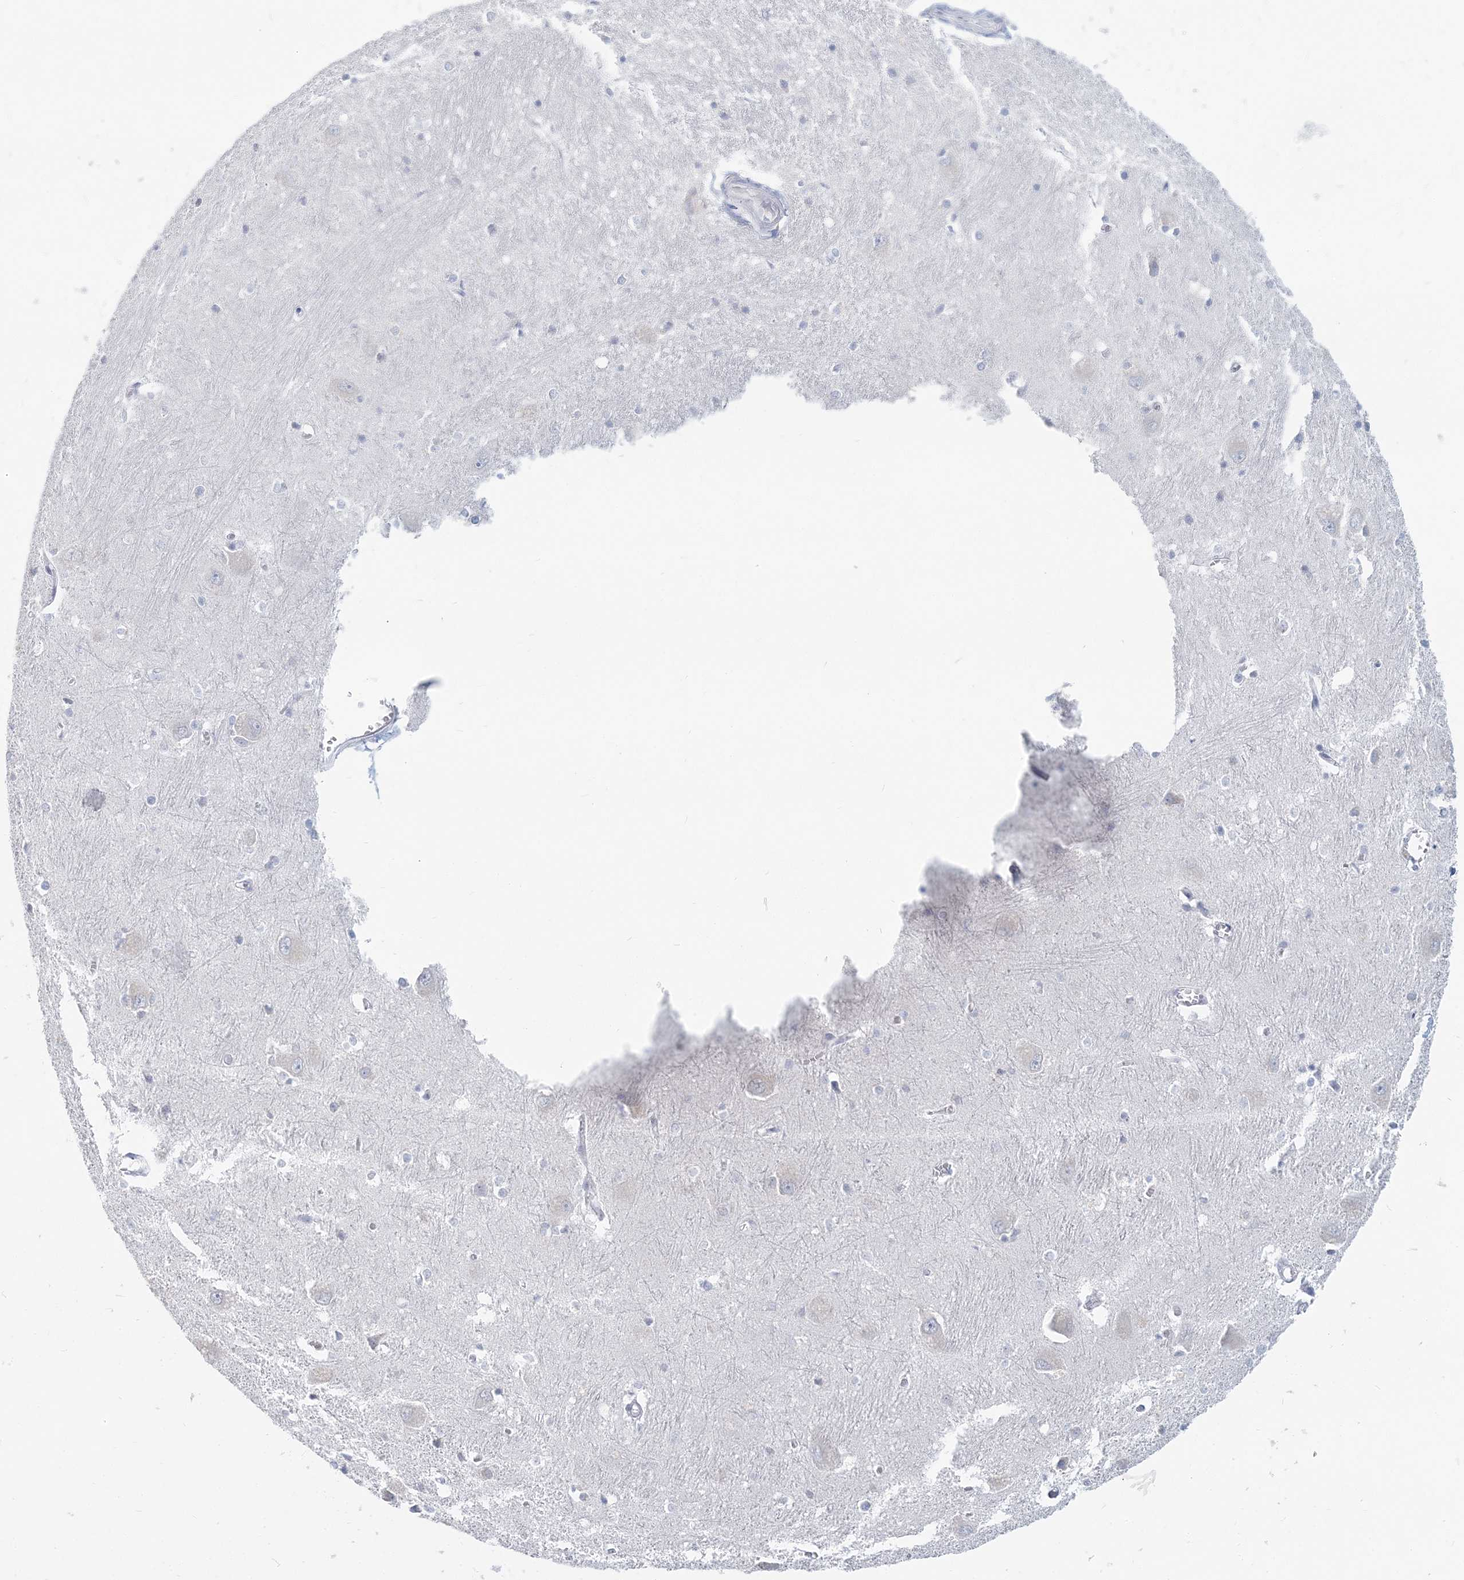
{"staining": {"intensity": "negative", "quantity": "none", "location": "none"}, "tissue": "caudate", "cell_type": "Glial cells", "image_type": "normal", "snomed": [{"axis": "morphology", "description": "Normal tissue, NOS"}, {"axis": "topography", "description": "Lateral ventricle wall"}], "caption": "A photomicrograph of human caudate is negative for staining in glial cells. Nuclei are stained in blue.", "gene": "CSN1S1", "patient": {"sex": "male", "age": 37}}